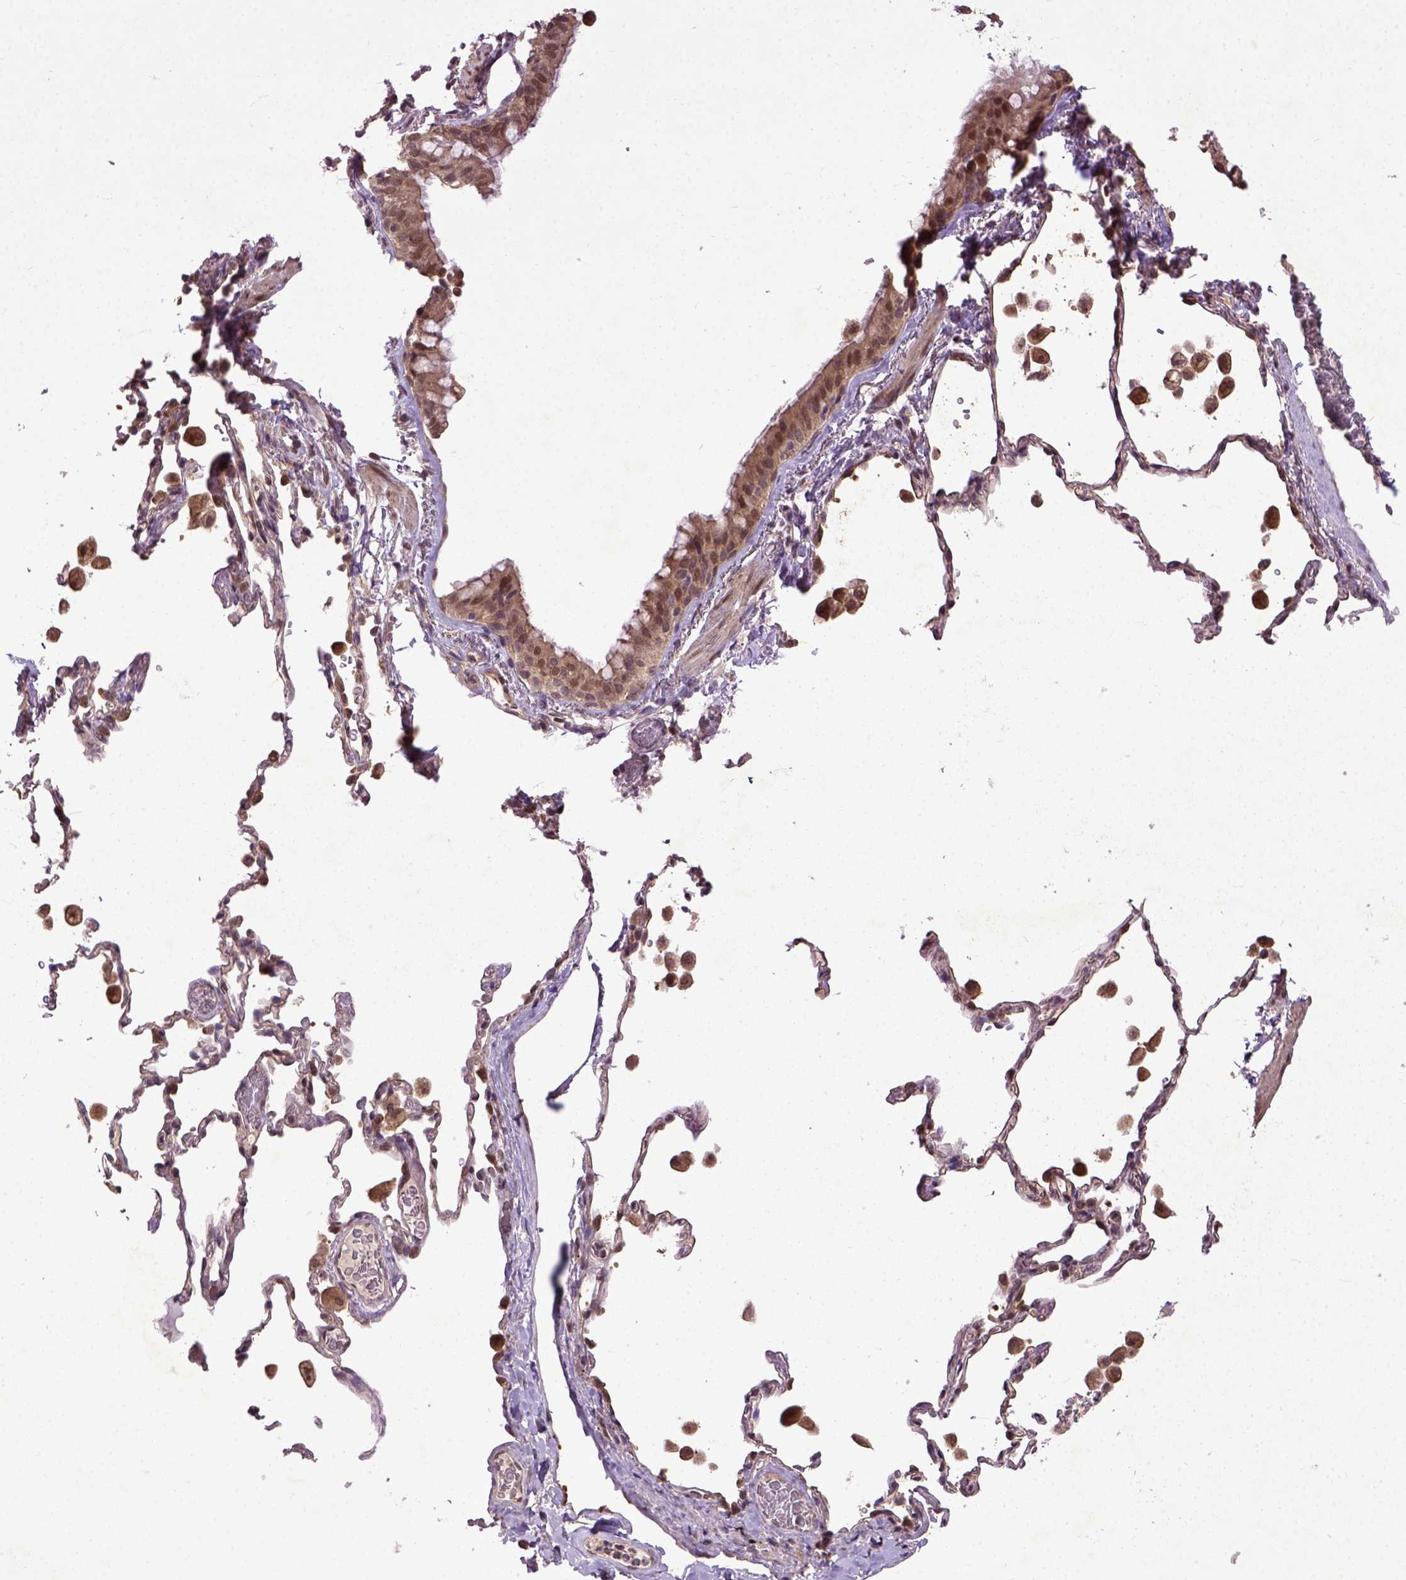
{"staining": {"intensity": "moderate", "quantity": ">75%", "location": "nuclear"}, "tissue": "bronchus", "cell_type": "Respiratory epithelial cells", "image_type": "normal", "snomed": [{"axis": "morphology", "description": "Normal tissue, NOS"}, {"axis": "topography", "description": "Bronchus"}, {"axis": "topography", "description": "Lung"}], "caption": "Immunohistochemical staining of benign human bronchus demonstrates moderate nuclear protein staining in about >75% of respiratory epithelial cells. (Brightfield microscopy of DAB IHC at high magnification).", "gene": "UBA3", "patient": {"sex": "male", "age": 54}}